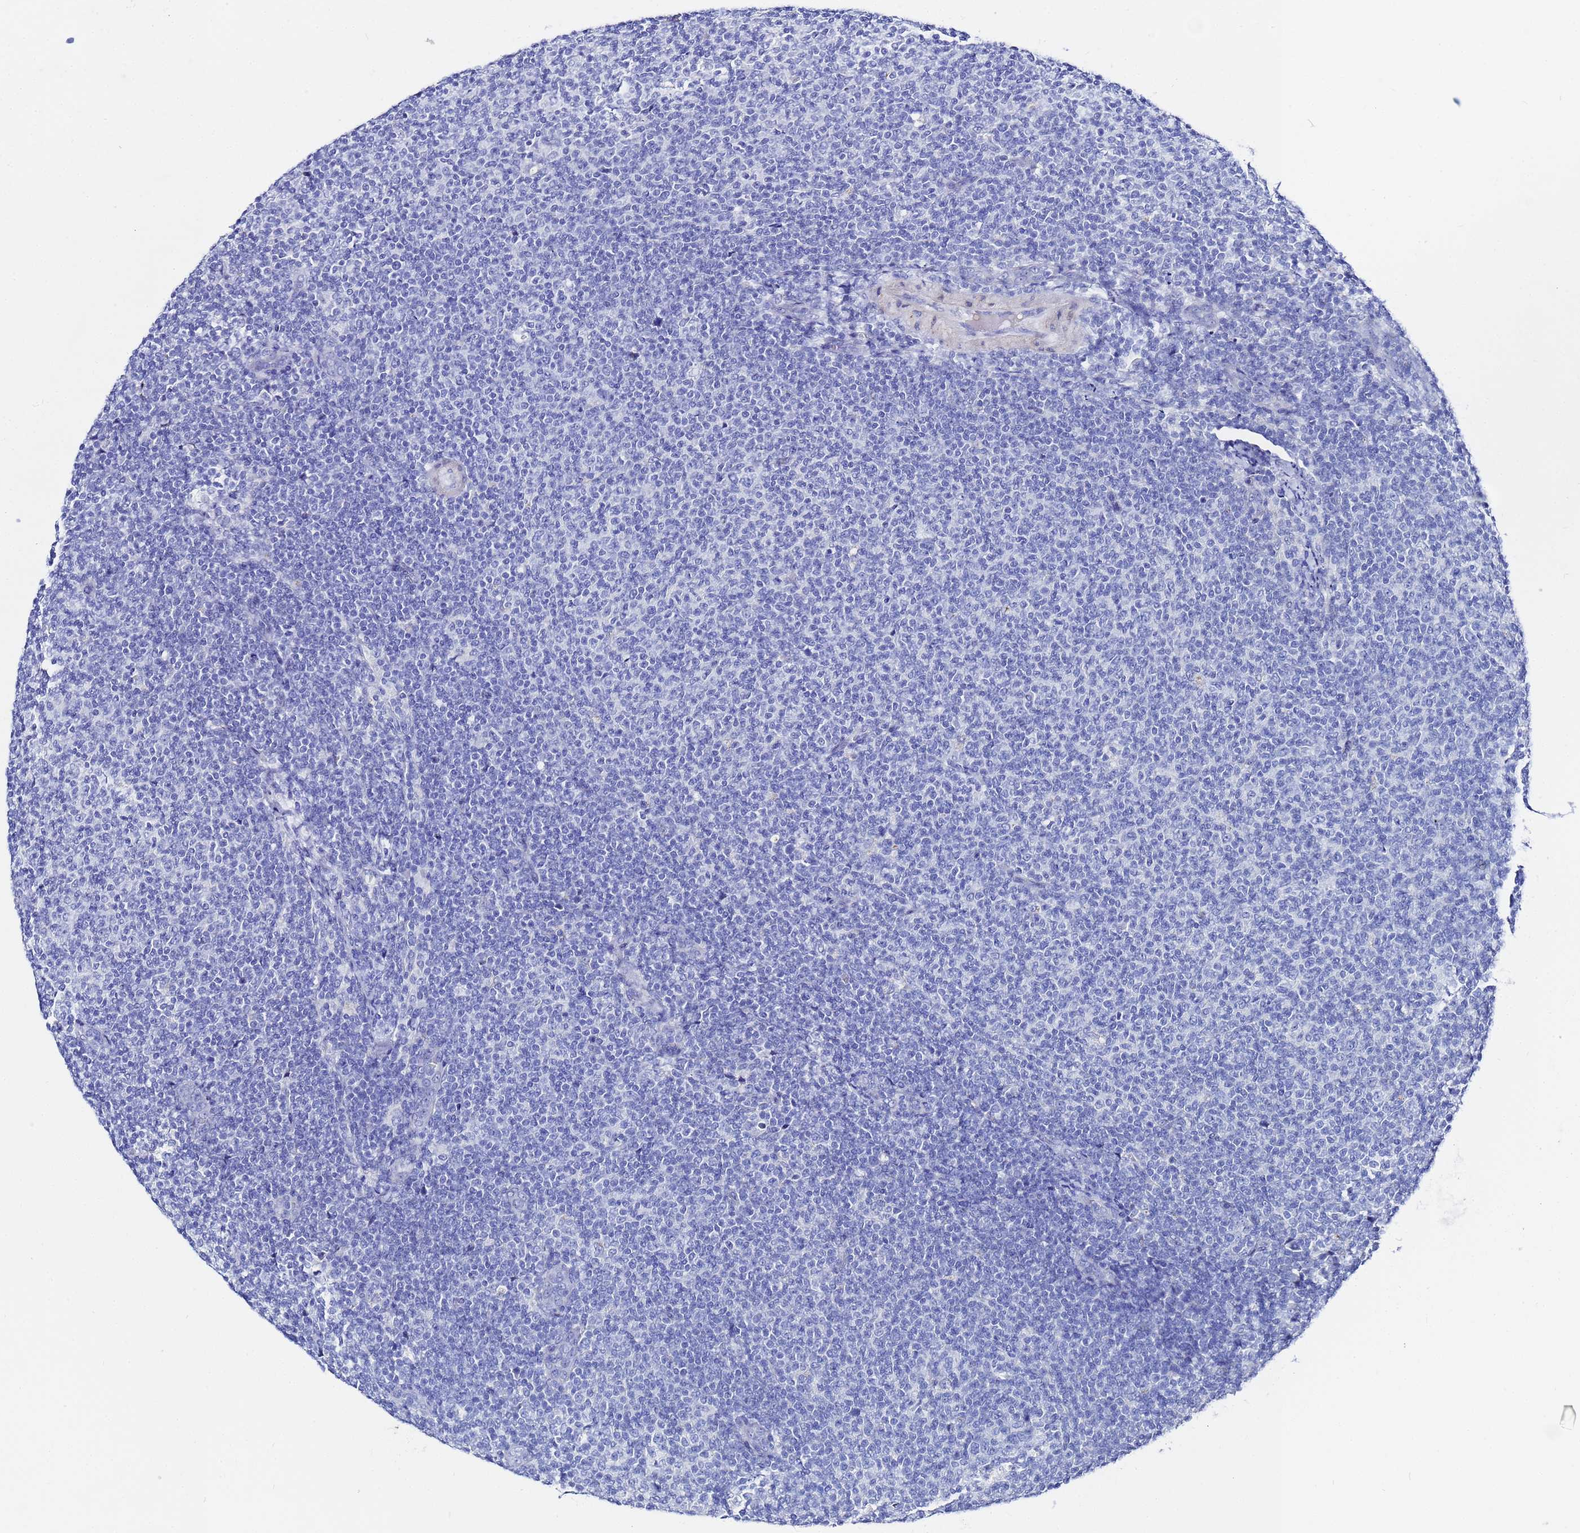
{"staining": {"intensity": "negative", "quantity": "none", "location": "none"}, "tissue": "lymphoma", "cell_type": "Tumor cells", "image_type": "cancer", "snomed": [{"axis": "morphology", "description": "Malignant lymphoma, non-Hodgkin's type, Low grade"}, {"axis": "topography", "description": "Lymph node"}], "caption": "Tumor cells are negative for brown protein staining in lymphoma.", "gene": "ZNF26", "patient": {"sex": "male", "age": 66}}